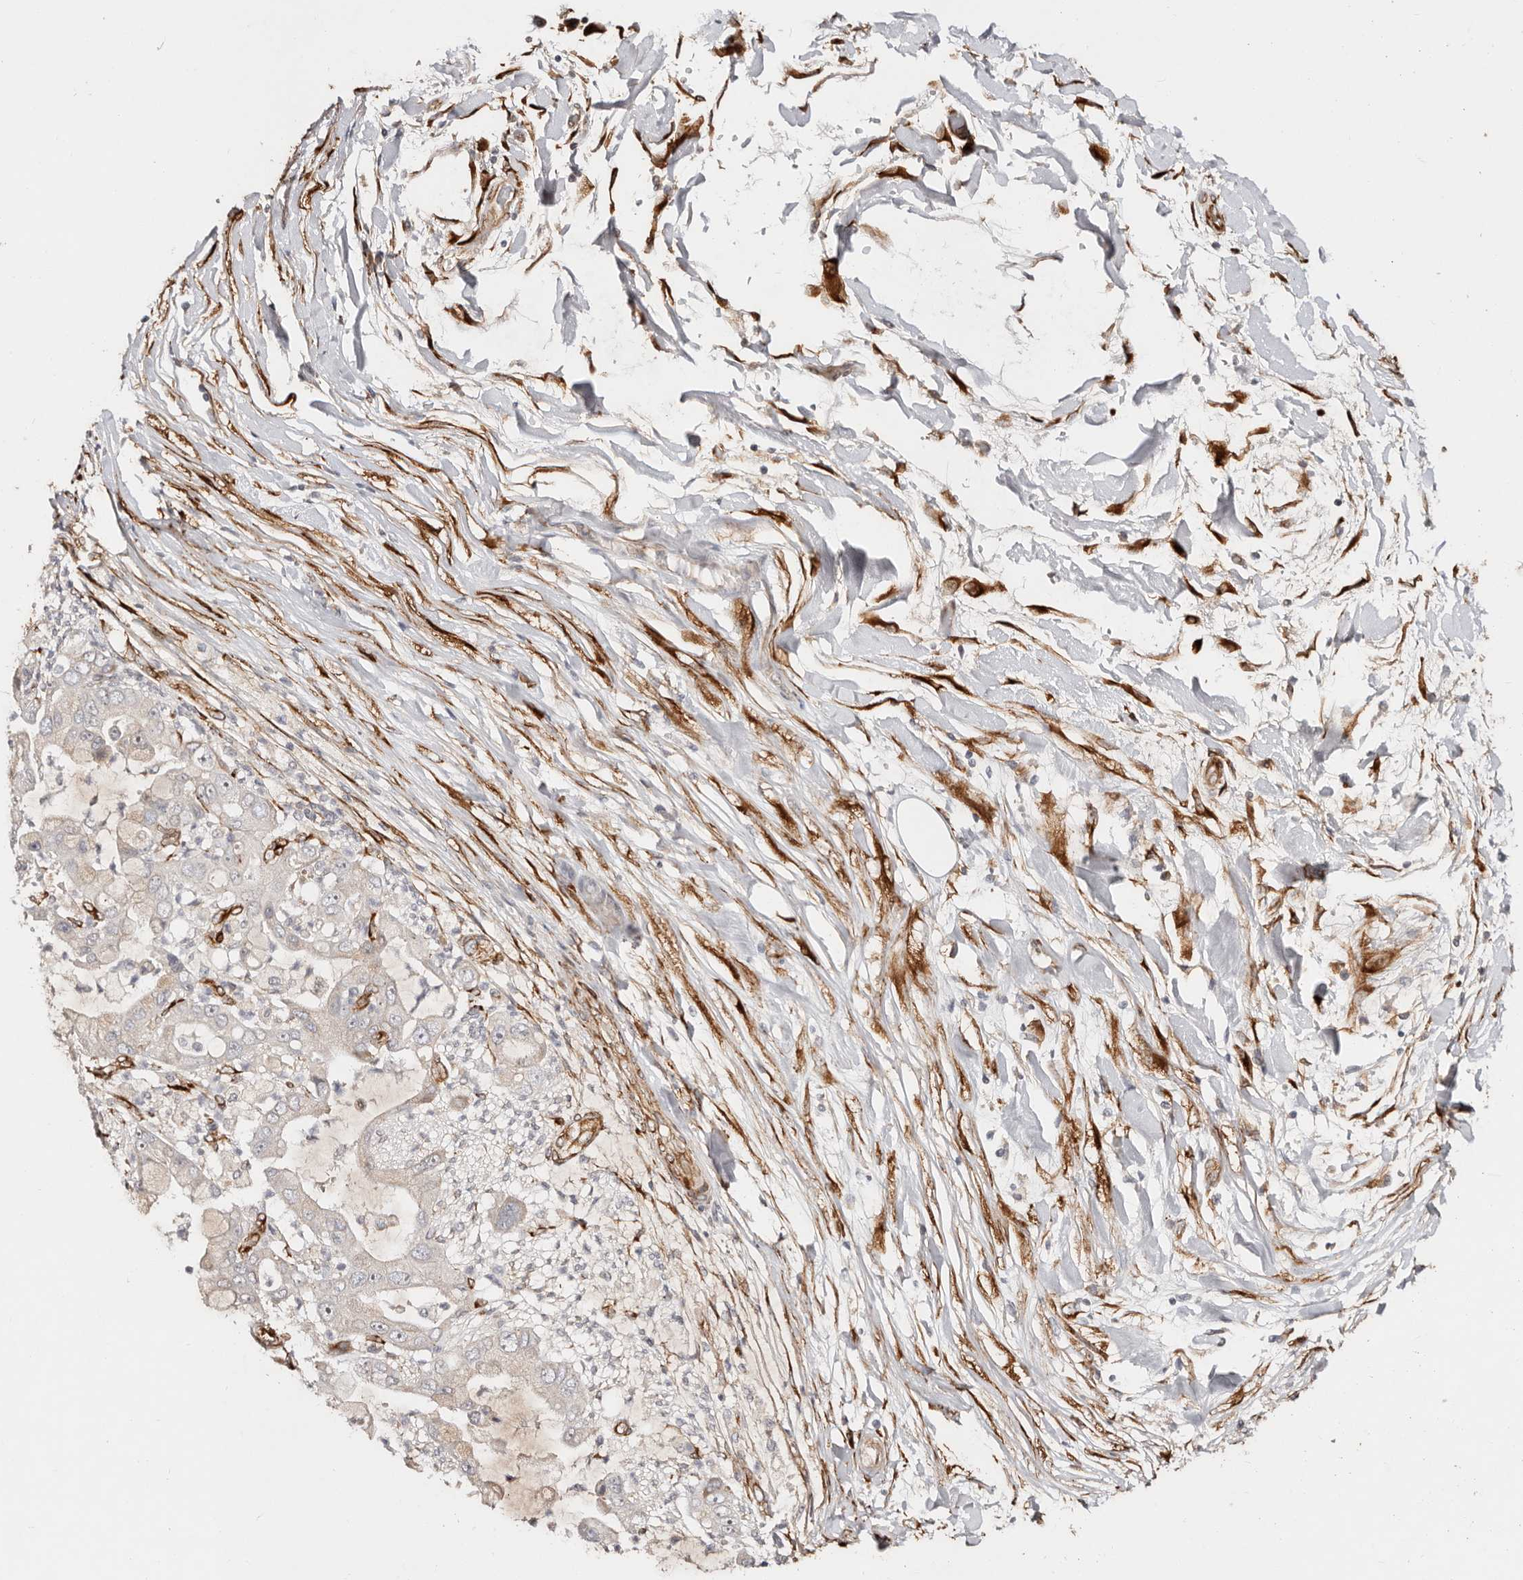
{"staining": {"intensity": "negative", "quantity": "none", "location": "none"}, "tissue": "liver cancer", "cell_type": "Tumor cells", "image_type": "cancer", "snomed": [{"axis": "morphology", "description": "Cholangiocarcinoma"}, {"axis": "topography", "description": "Liver"}], "caption": "Immunohistochemical staining of cholangiocarcinoma (liver) reveals no significant staining in tumor cells.", "gene": "SERPINH1", "patient": {"sex": "female", "age": 54}}